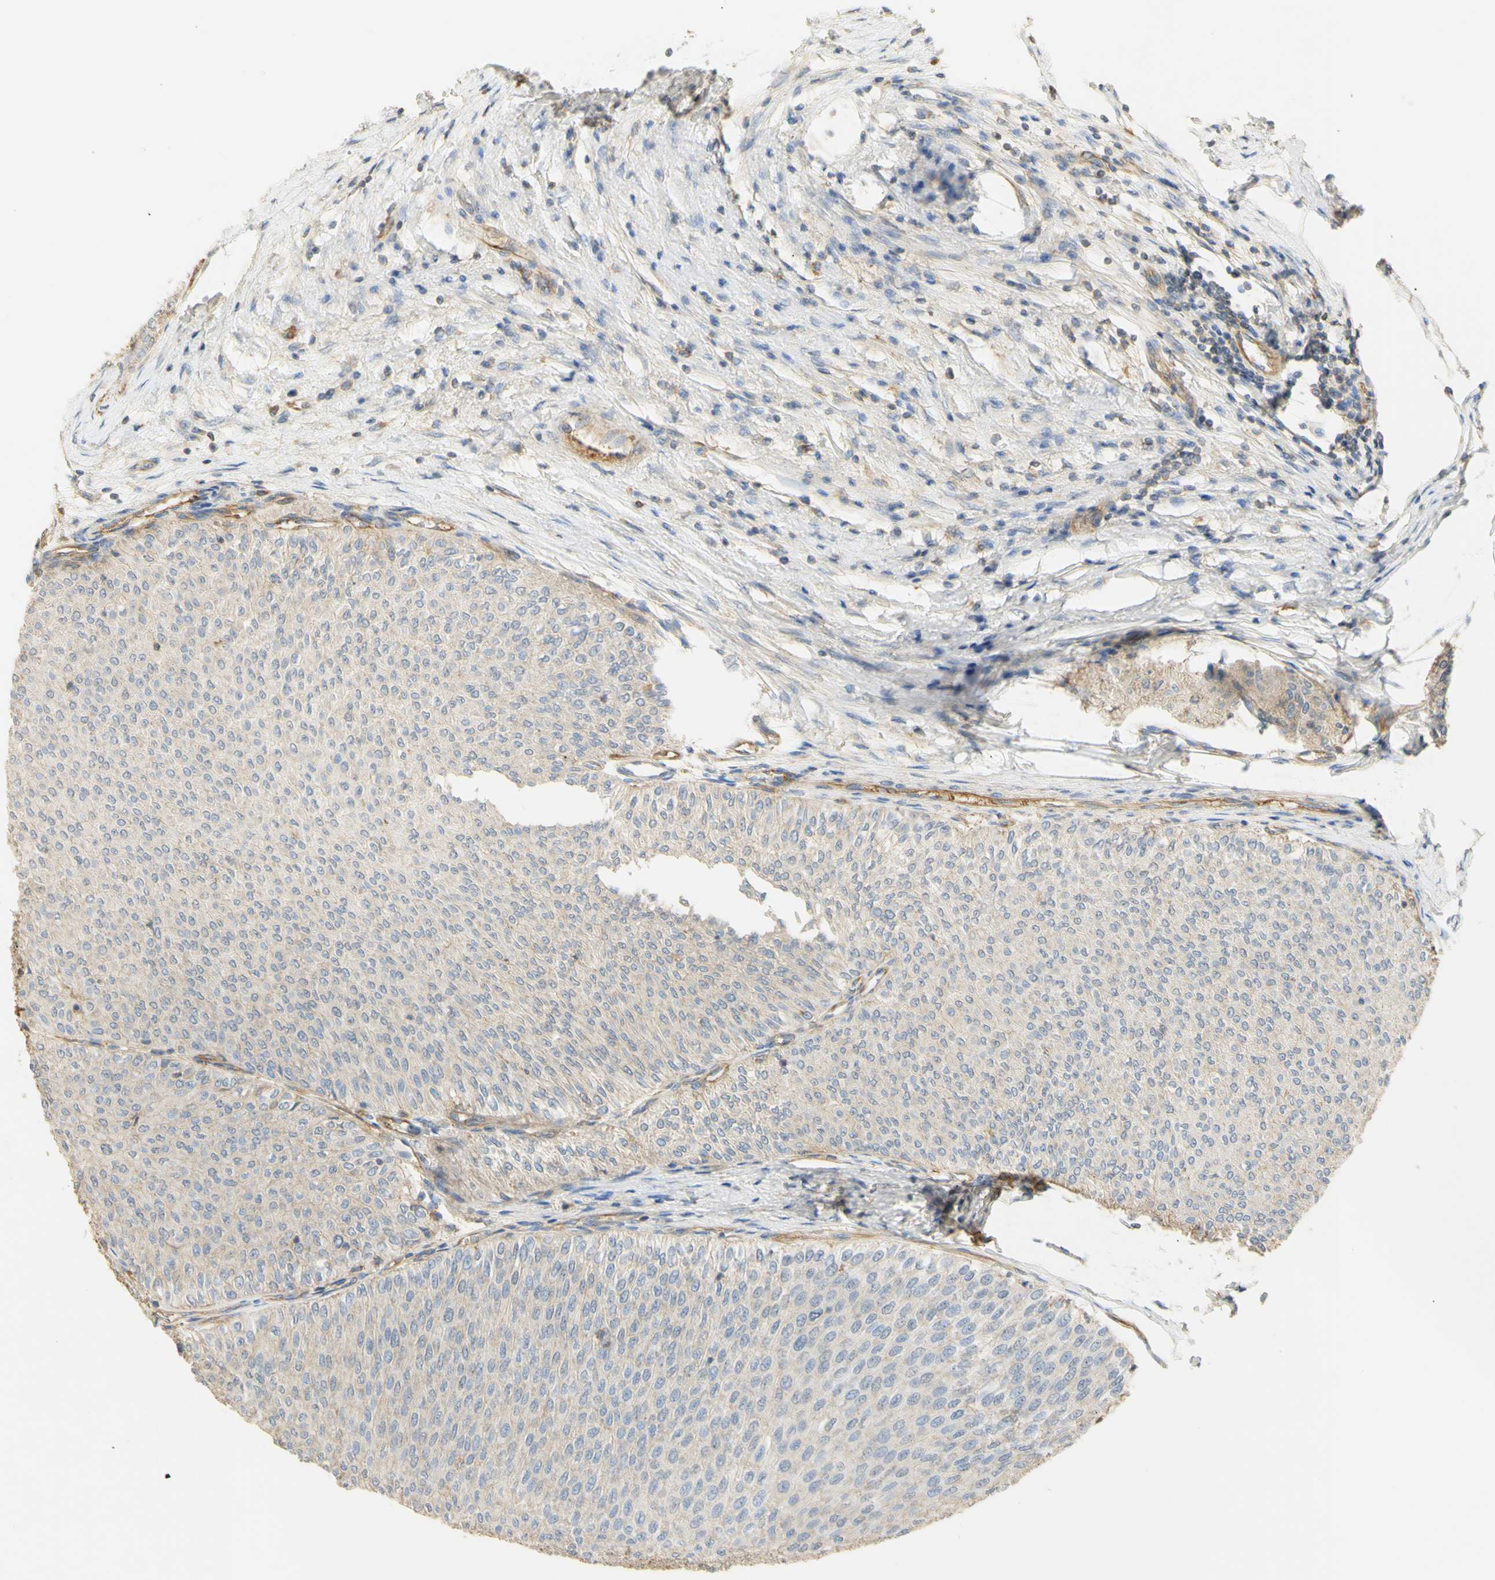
{"staining": {"intensity": "negative", "quantity": "none", "location": "none"}, "tissue": "urothelial cancer", "cell_type": "Tumor cells", "image_type": "cancer", "snomed": [{"axis": "morphology", "description": "Urothelial carcinoma, Low grade"}, {"axis": "topography", "description": "Urinary bladder"}], "caption": "Immunohistochemistry of urothelial cancer exhibits no staining in tumor cells. (DAB IHC, high magnification).", "gene": "KCNE4", "patient": {"sex": "male", "age": 78}}